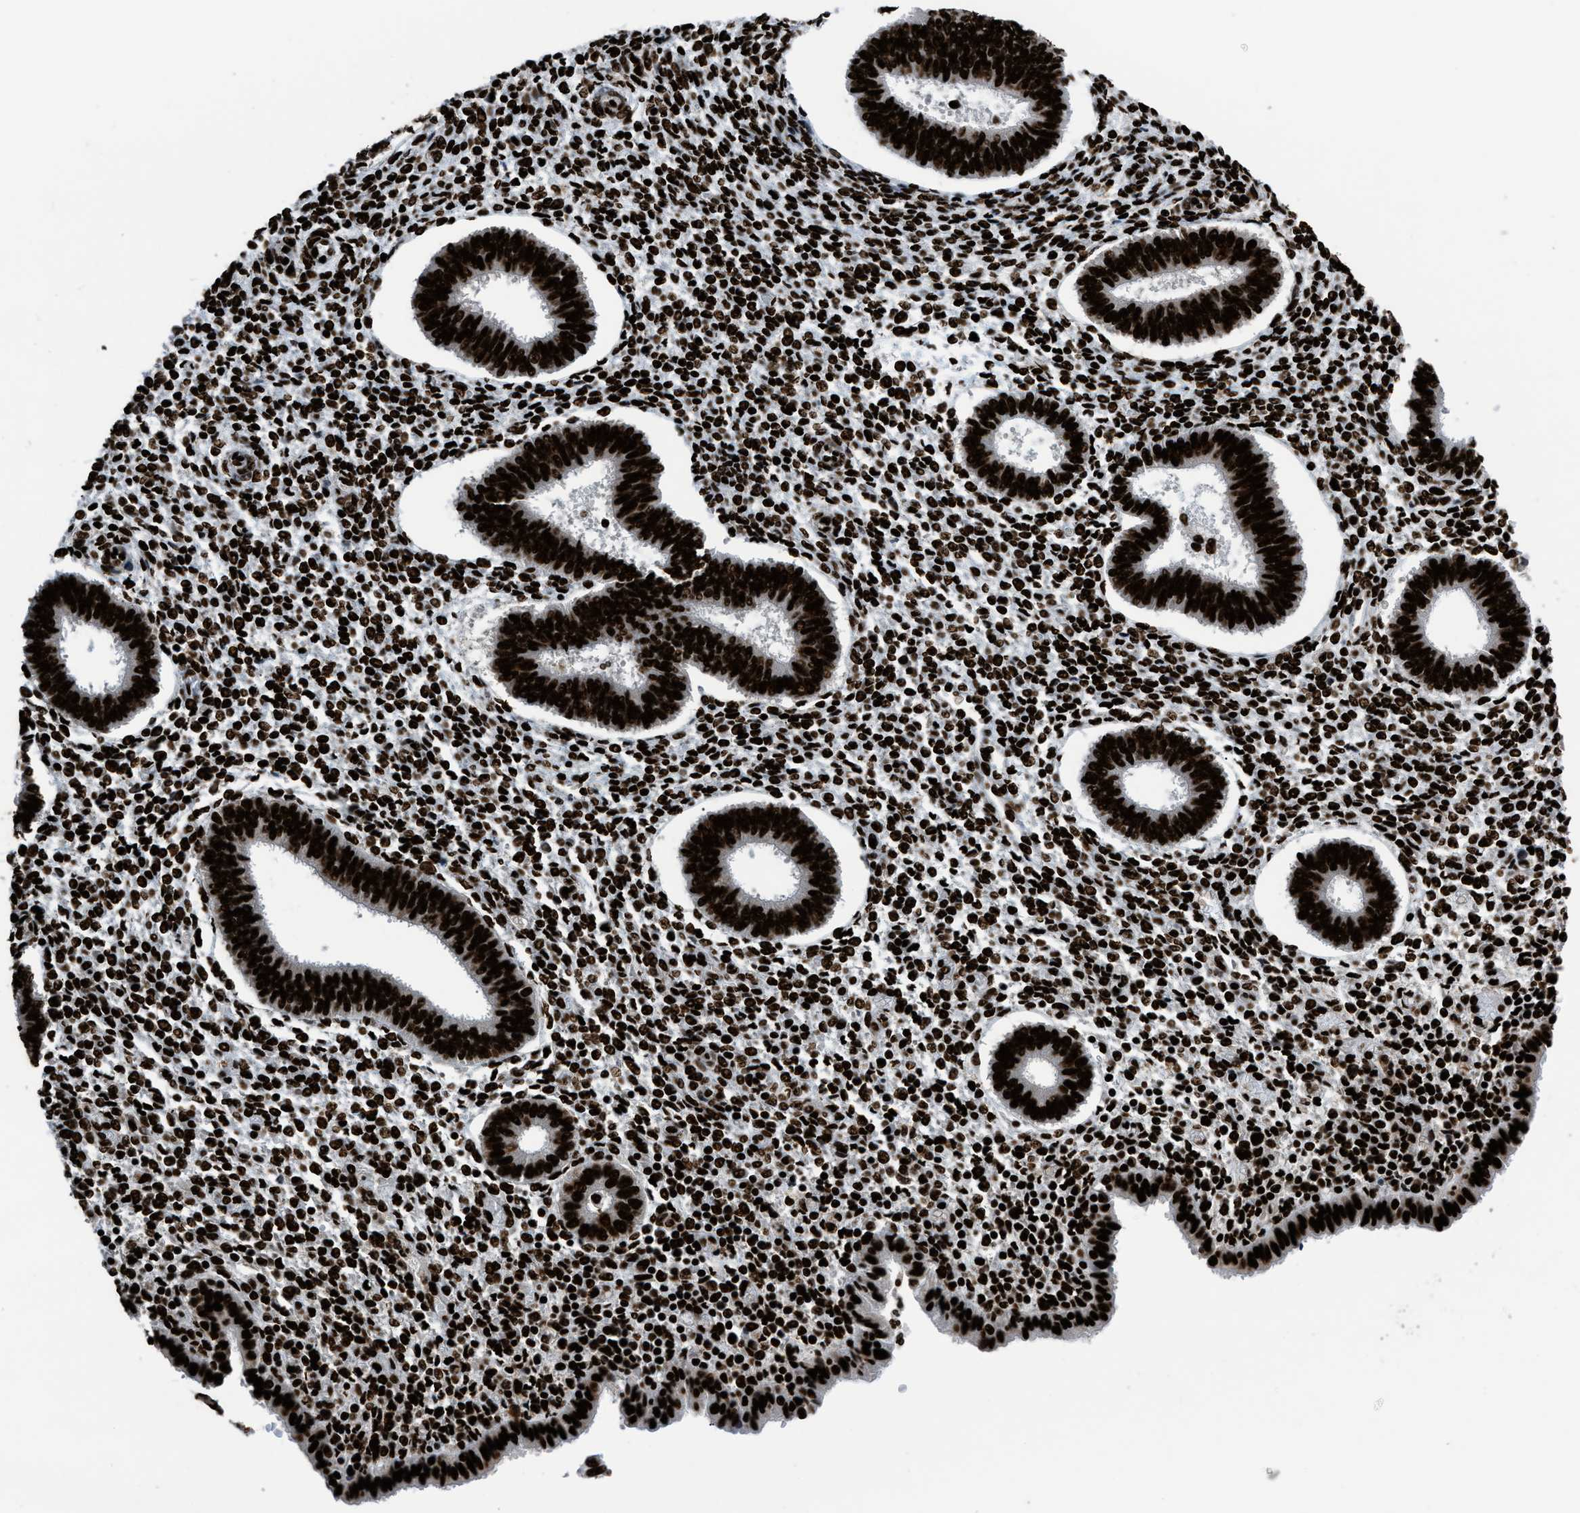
{"staining": {"intensity": "strong", "quantity": ">75%", "location": "nuclear"}, "tissue": "endometrium", "cell_type": "Cells in endometrial stroma", "image_type": "normal", "snomed": [{"axis": "morphology", "description": "Normal tissue, NOS"}, {"axis": "topography", "description": "Endometrium"}], "caption": "A high-resolution histopathology image shows IHC staining of benign endometrium, which exhibits strong nuclear positivity in approximately >75% of cells in endometrial stroma.", "gene": "HNRNPM", "patient": {"sex": "female", "age": 35}}